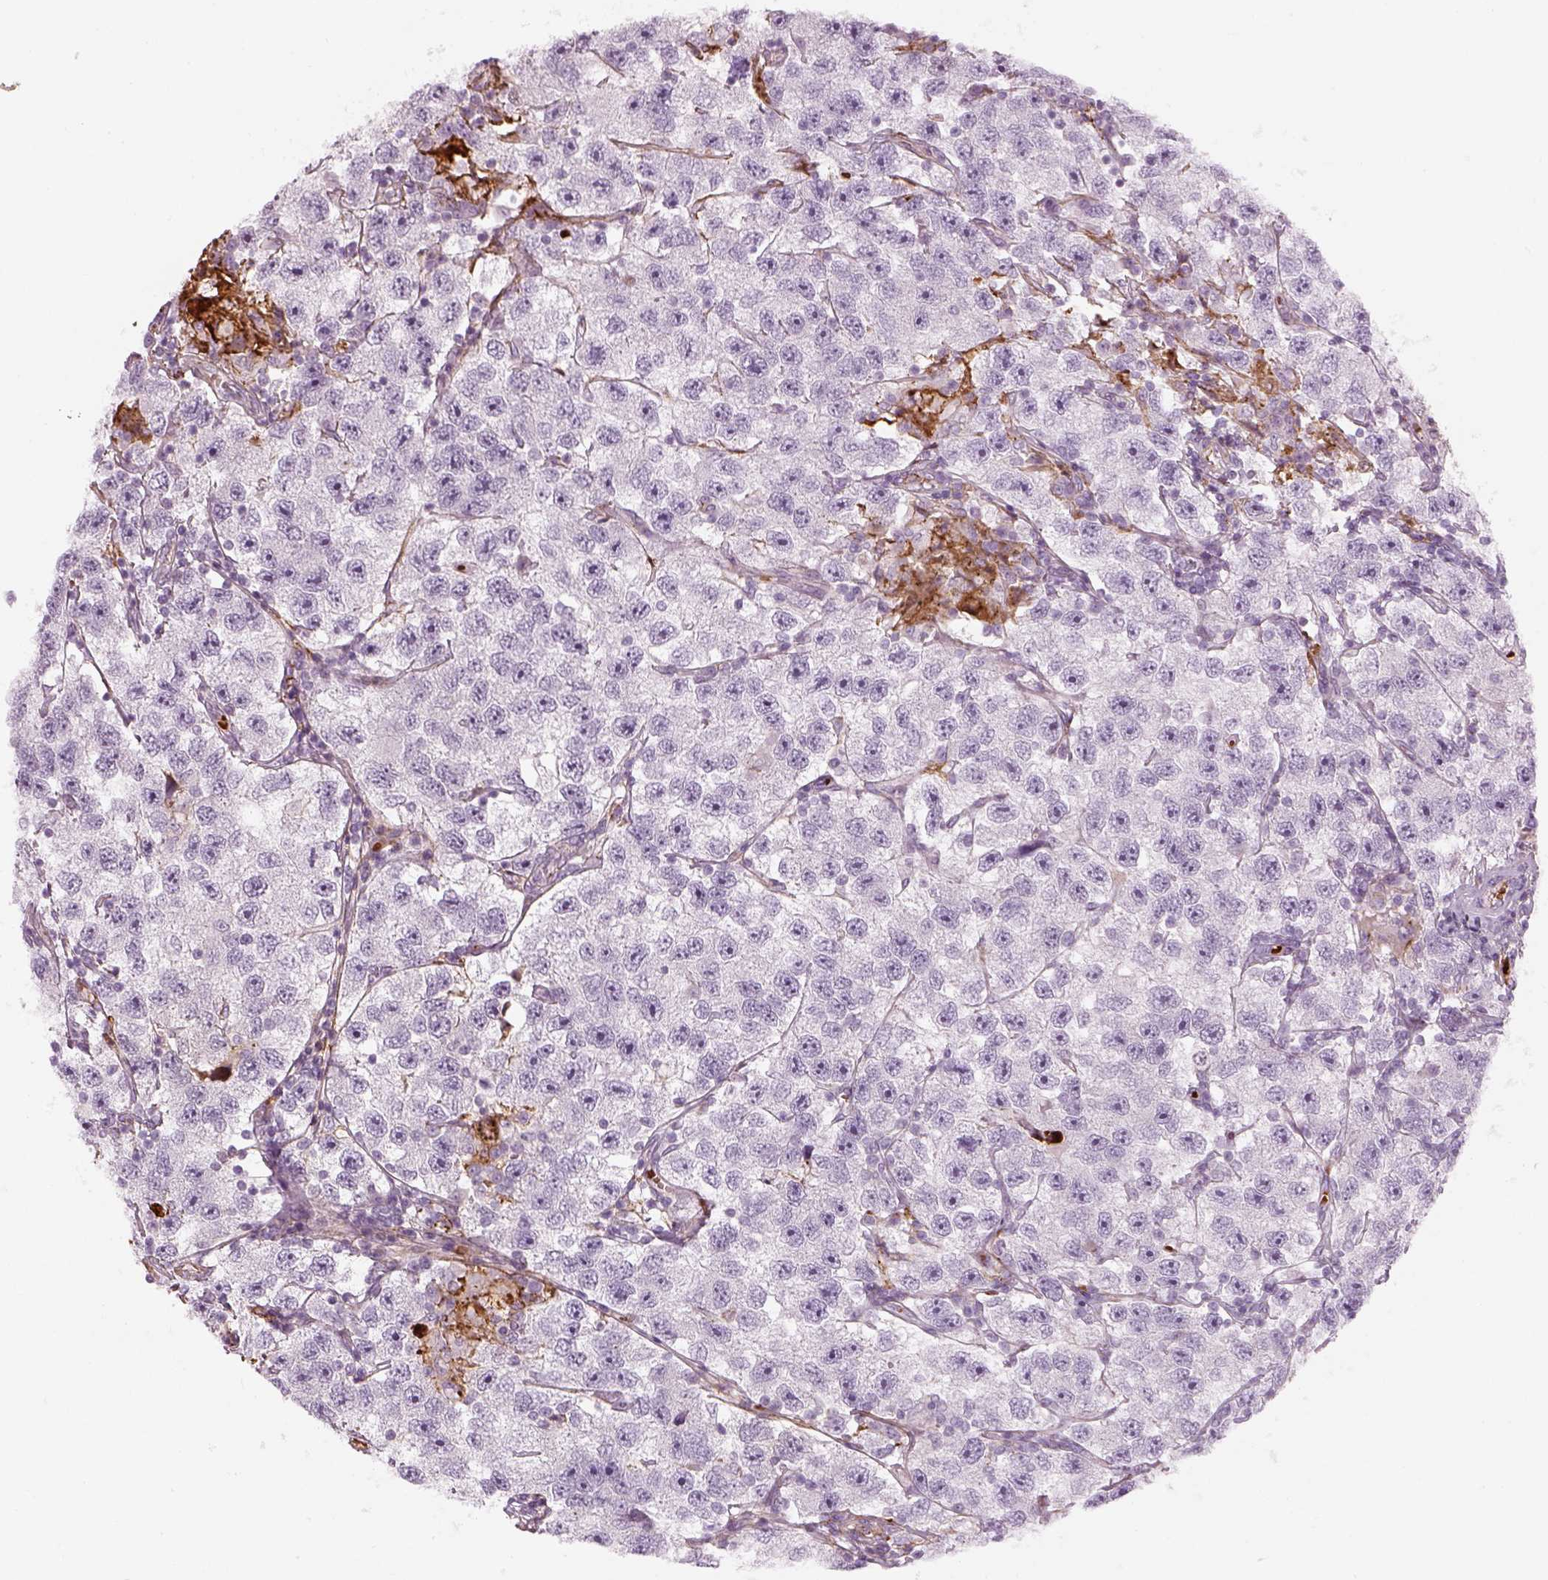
{"staining": {"intensity": "negative", "quantity": "none", "location": "none"}, "tissue": "testis cancer", "cell_type": "Tumor cells", "image_type": "cancer", "snomed": [{"axis": "morphology", "description": "Seminoma, NOS"}, {"axis": "topography", "description": "Testis"}], "caption": "Histopathology image shows no significant protein positivity in tumor cells of testis cancer (seminoma). (DAB (3,3'-diaminobenzidine) immunohistochemistry visualized using brightfield microscopy, high magnification).", "gene": "PABPC1L2B", "patient": {"sex": "male", "age": 26}}